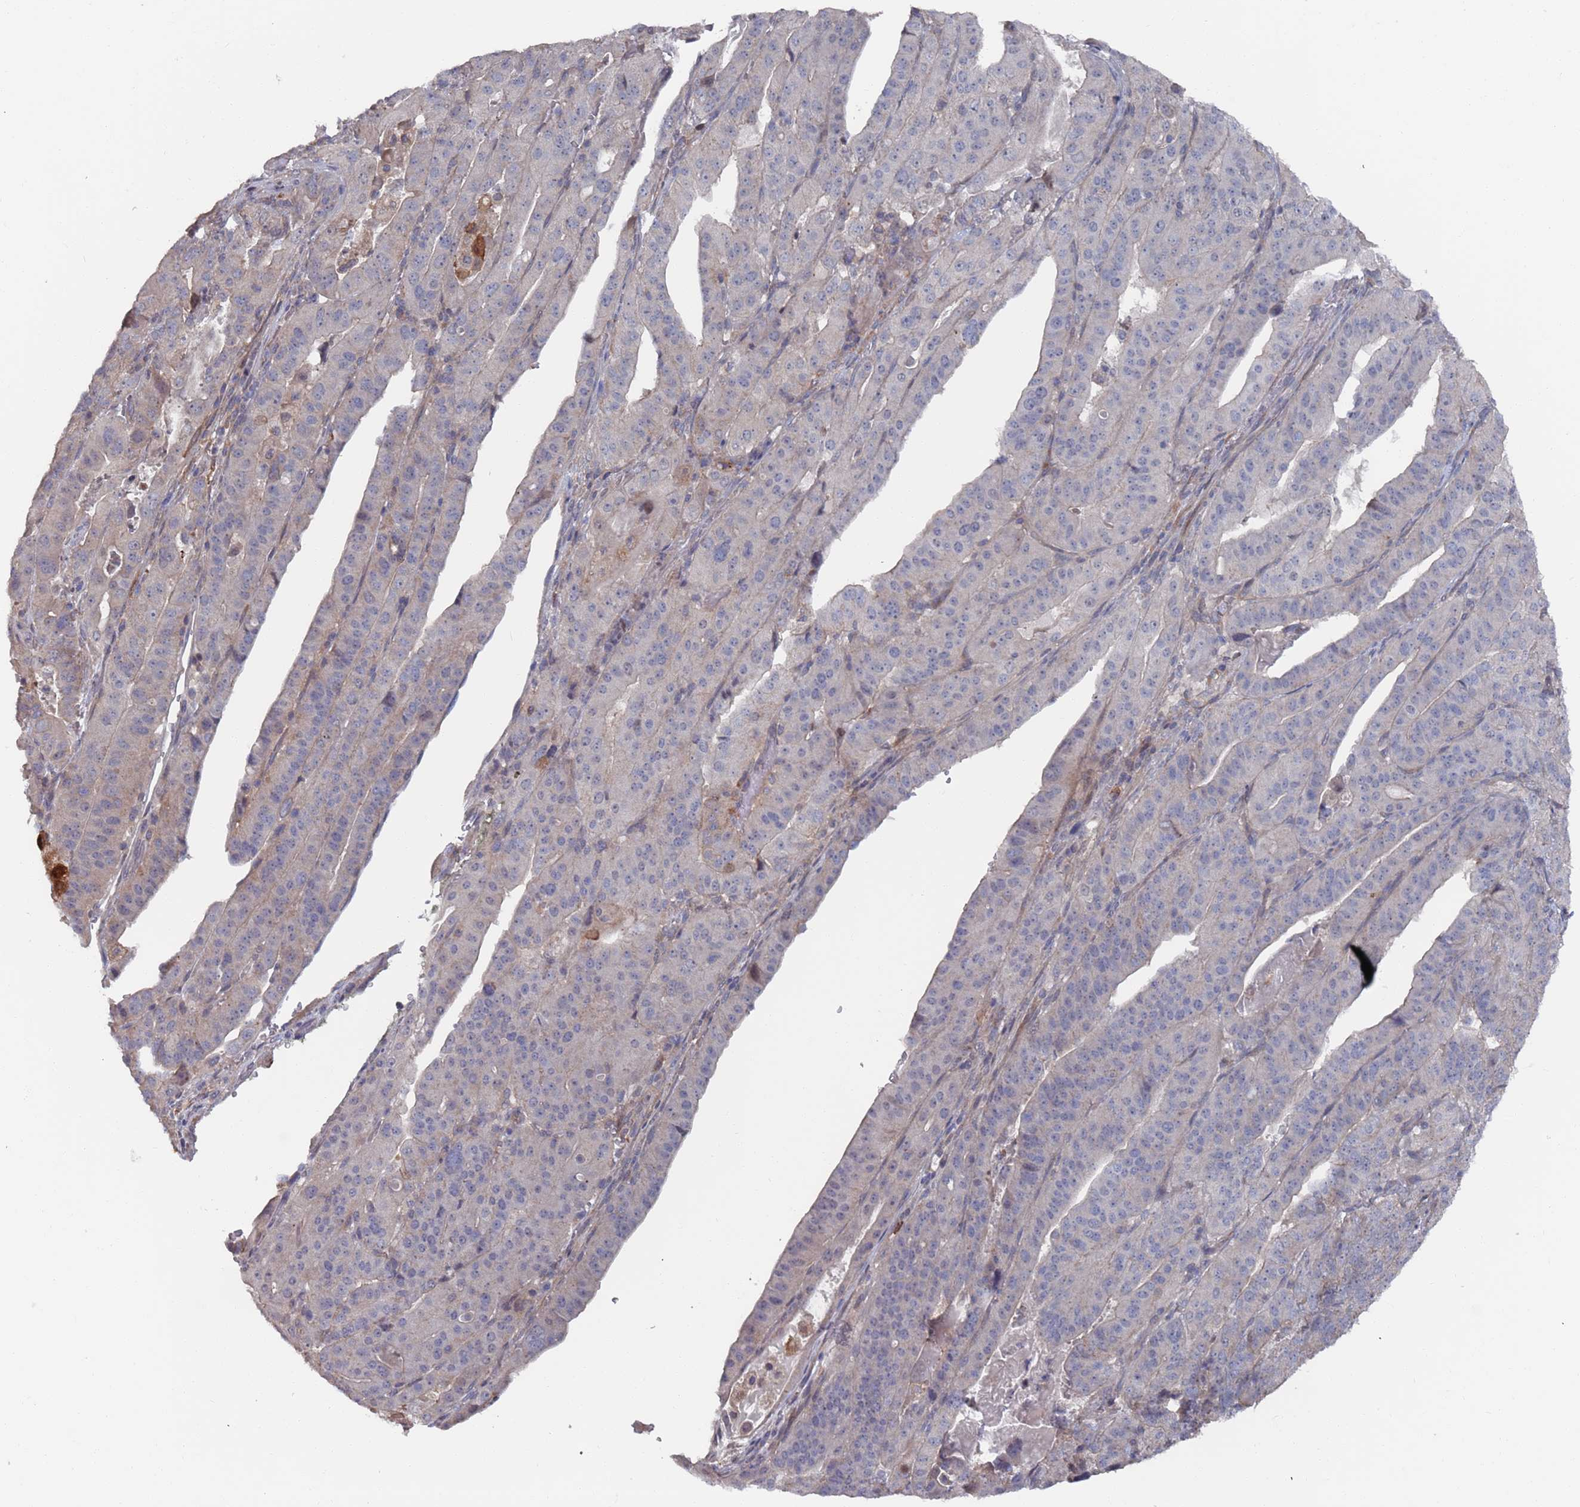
{"staining": {"intensity": "negative", "quantity": "none", "location": "none"}, "tissue": "stomach cancer", "cell_type": "Tumor cells", "image_type": "cancer", "snomed": [{"axis": "morphology", "description": "Adenocarcinoma, NOS"}, {"axis": "topography", "description": "Stomach"}], "caption": "IHC histopathology image of stomach cancer stained for a protein (brown), which reveals no staining in tumor cells. (Brightfield microscopy of DAB immunohistochemistry (IHC) at high magnification).", "gene": "DGKD", "patient": {"sex": "male", "age": 48}}